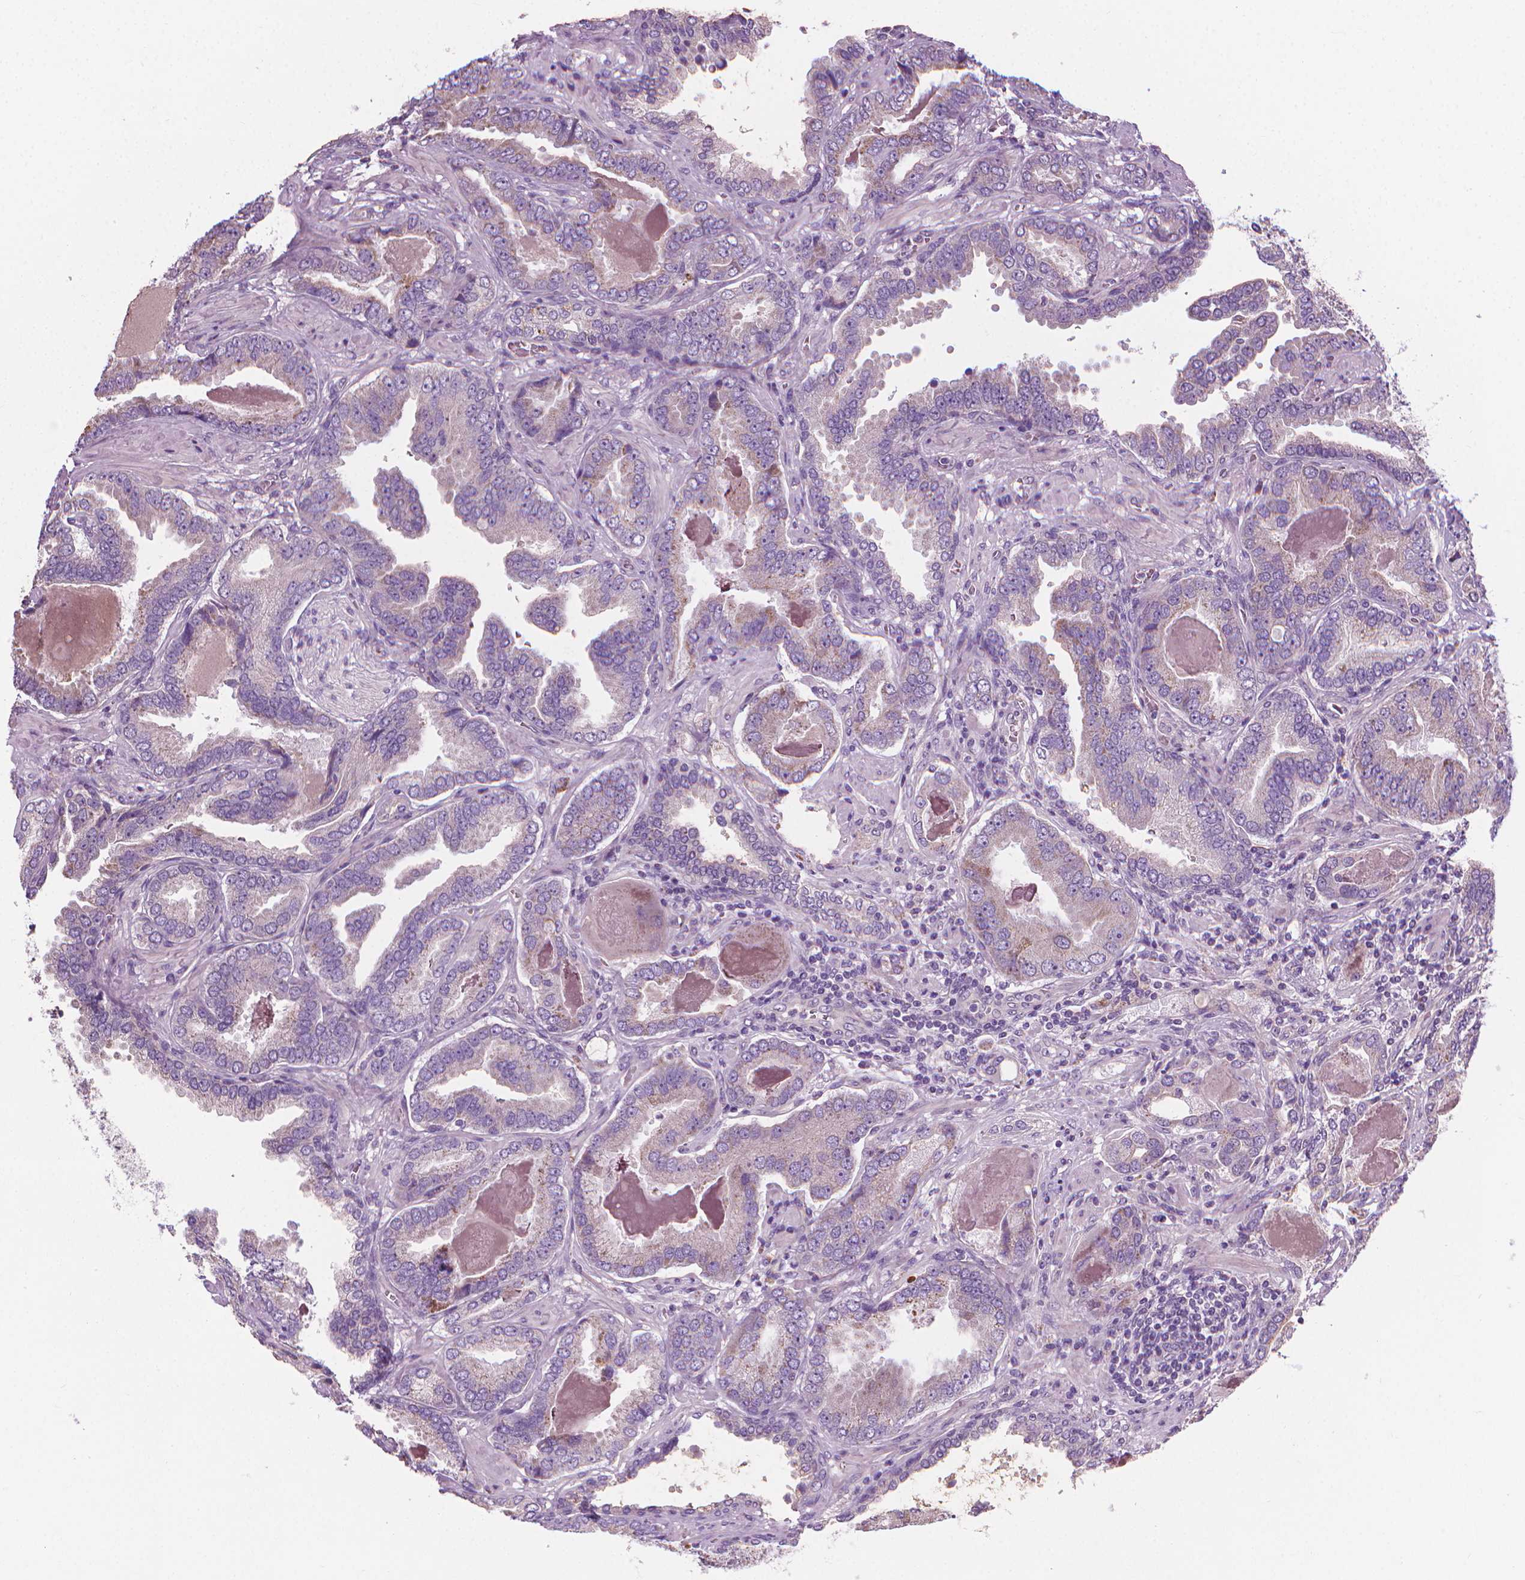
{"staining": {"intensity": "negative", "quantity": "none", "location": "none"}, "tissue": "prostate cancer", "cell_type": "Tumor cells", "image_type": "cancer", "snomed": [{"axis": "morphology", "description": "Adenocarcinoma, NOS"}, {"axis": "topography", "description": "Prostate"}], "caption": "Immunohistochemical staining of prostate cancer exhibits no significant staining in tumor cells.", "gene": "RIIAD1", "patient": {"sex": "male", "age": 64}}